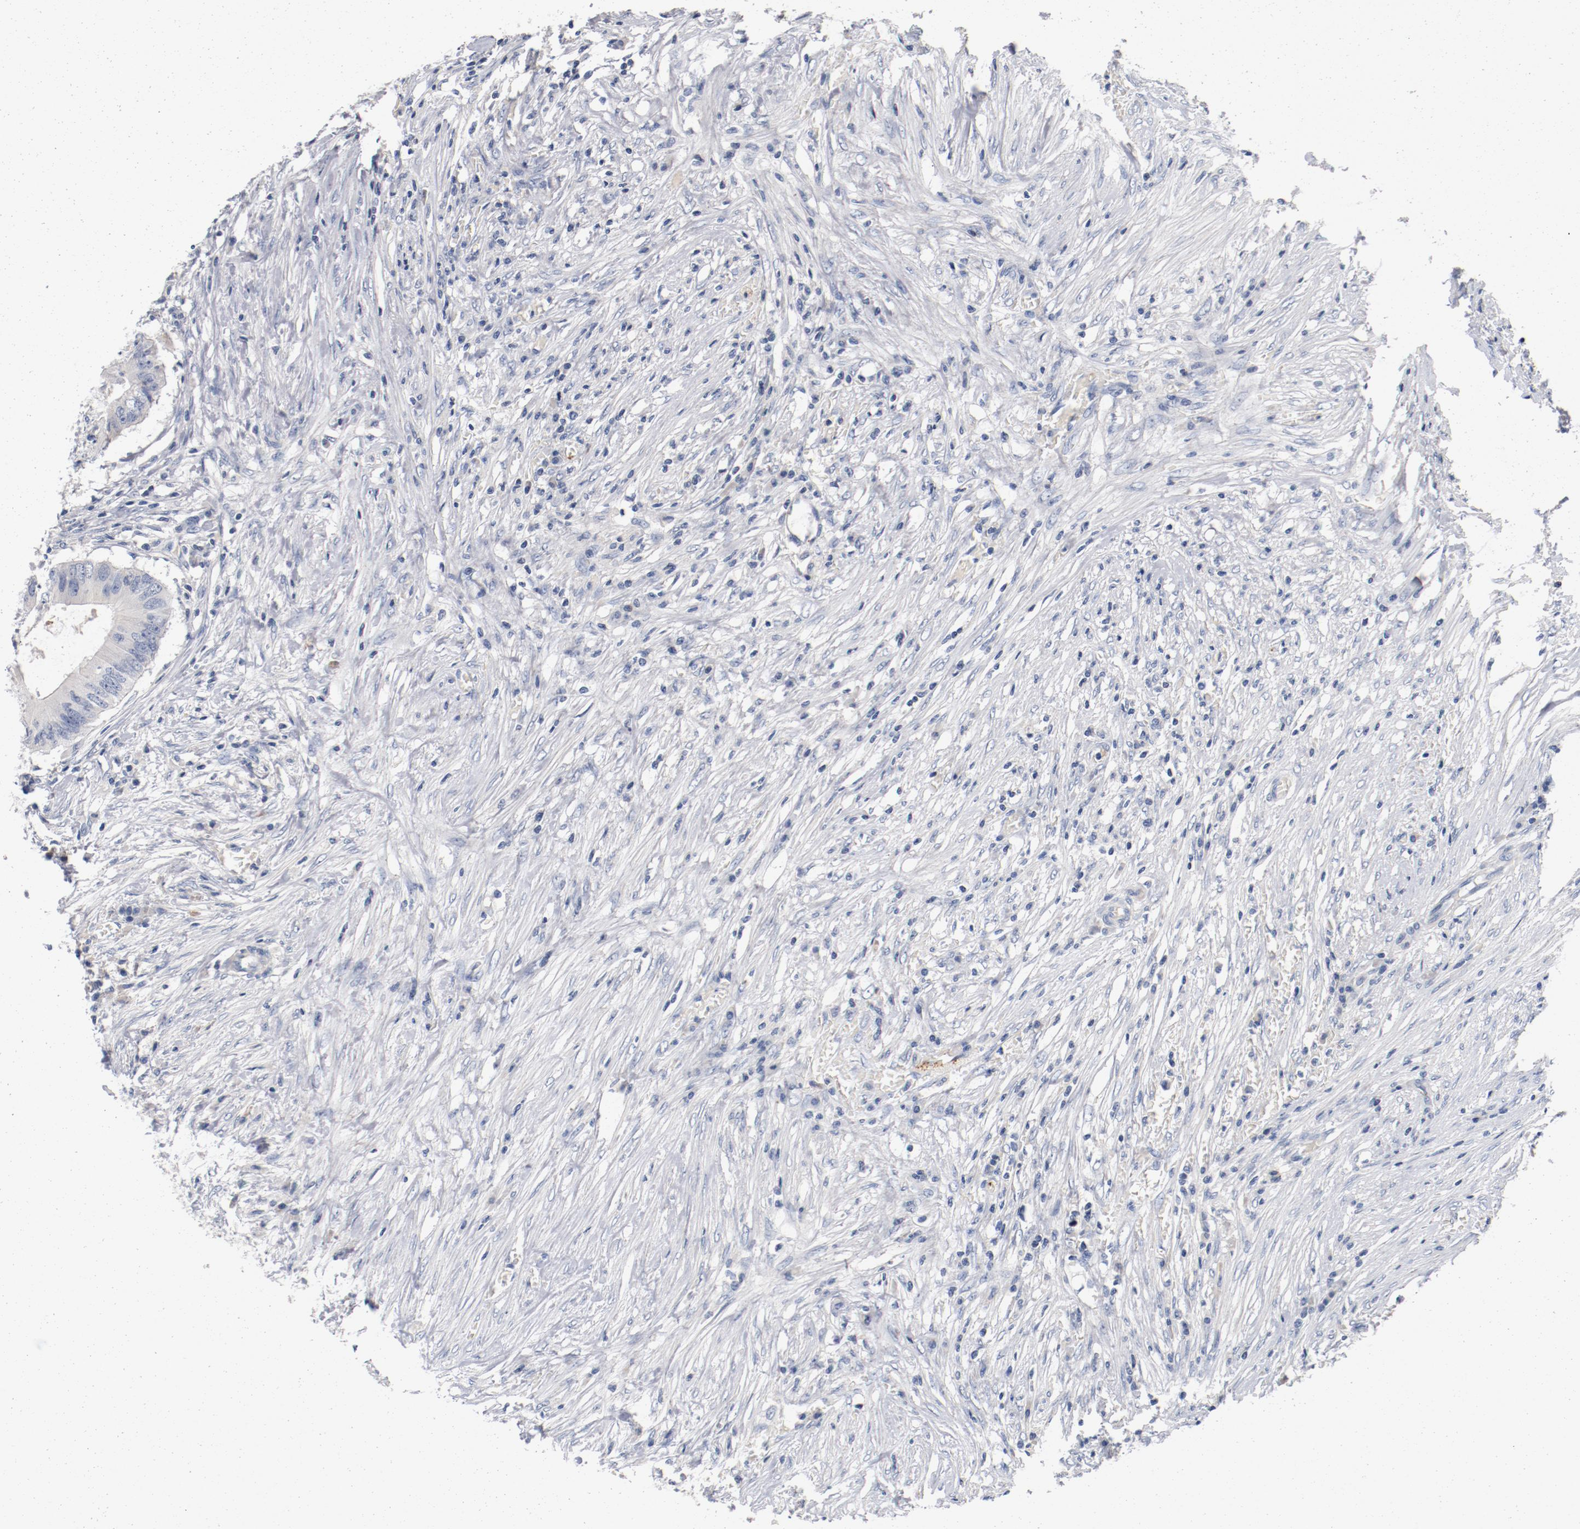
{"staining": {"intensity": "weak", "quantity": "<25%", "location": "cytoplasmic/membranous"}, "tissue": "colorectal cancer", "cell_type": "Tumor cells", "image_type": "cancer", "snomed": [{"axis": "morphology", "description": "Adenocarcinoma, NOS"}, {"axis": "topography", "description": "Colon"}], "caption": "Colorectal cancer was stained to show a protein in brown. There is no significant positivity in tumor cells.", "gene": "PIM1", "patient": {"sex": "male", "age": 71}}